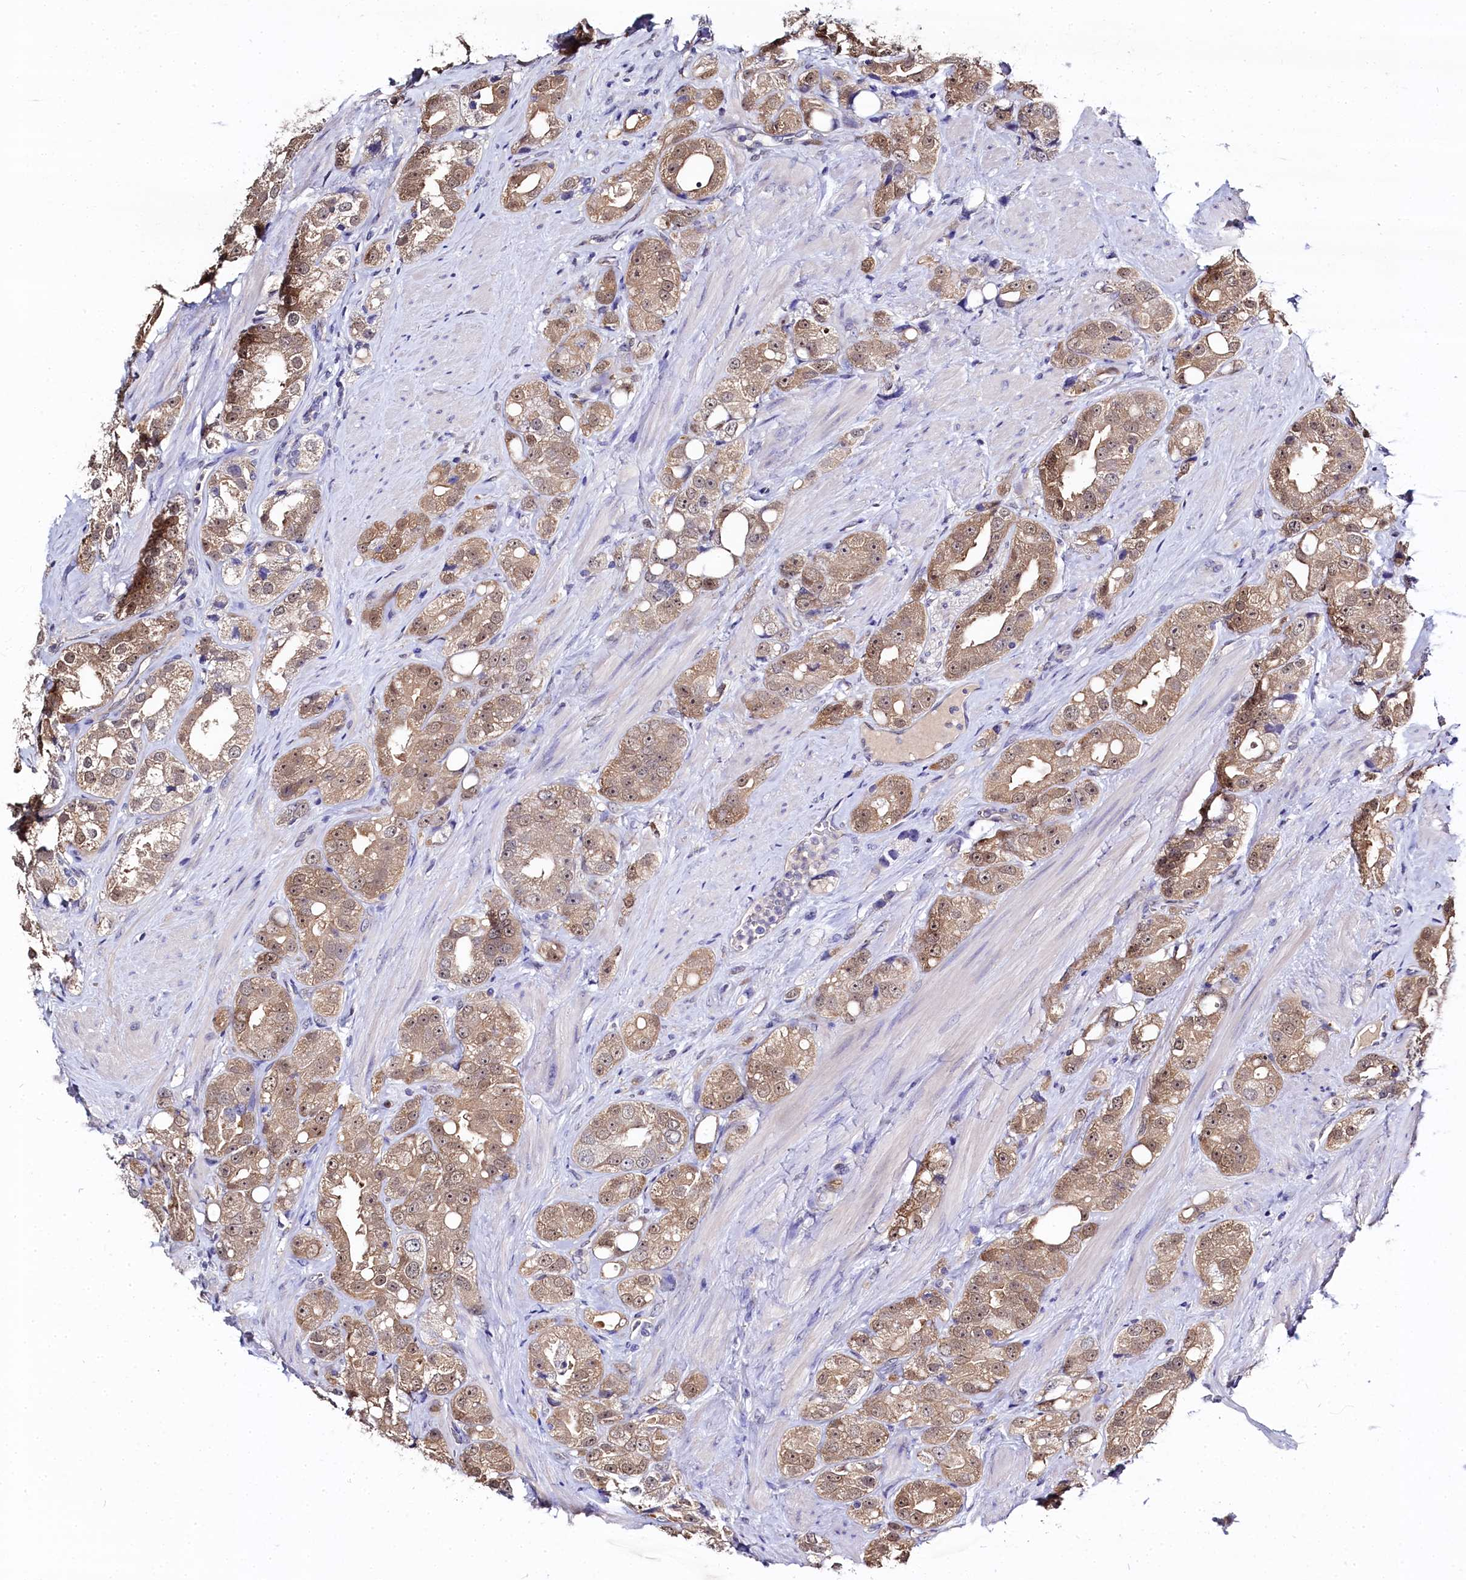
{"staining": {"intensity": "weak", "quantity": ">75%", "location": "cytoplasmic/membranous"}, "tissue": "prostate cancer", "cell_type": "Tumor cells", "image_type": "cancer", "snomed": [{"axis": "morphology", "description": "Adenocarcinoma, NOS"}, {"axis": "topography", "description": "Prostate"}], "caption": "The immunohistochemical stain labels weak cytoplasmic/membranous expression in tumor cells of adenocarcinoma (prostate) tissue. The protein is stained brown, and the nuclei are stained in blue (DAB (3,3'-diaminobenzidine) IHC with brightfield microscopy, high magnification).", "gene": "C11orf54", "patient": {"sex": "male", "age": 79}}